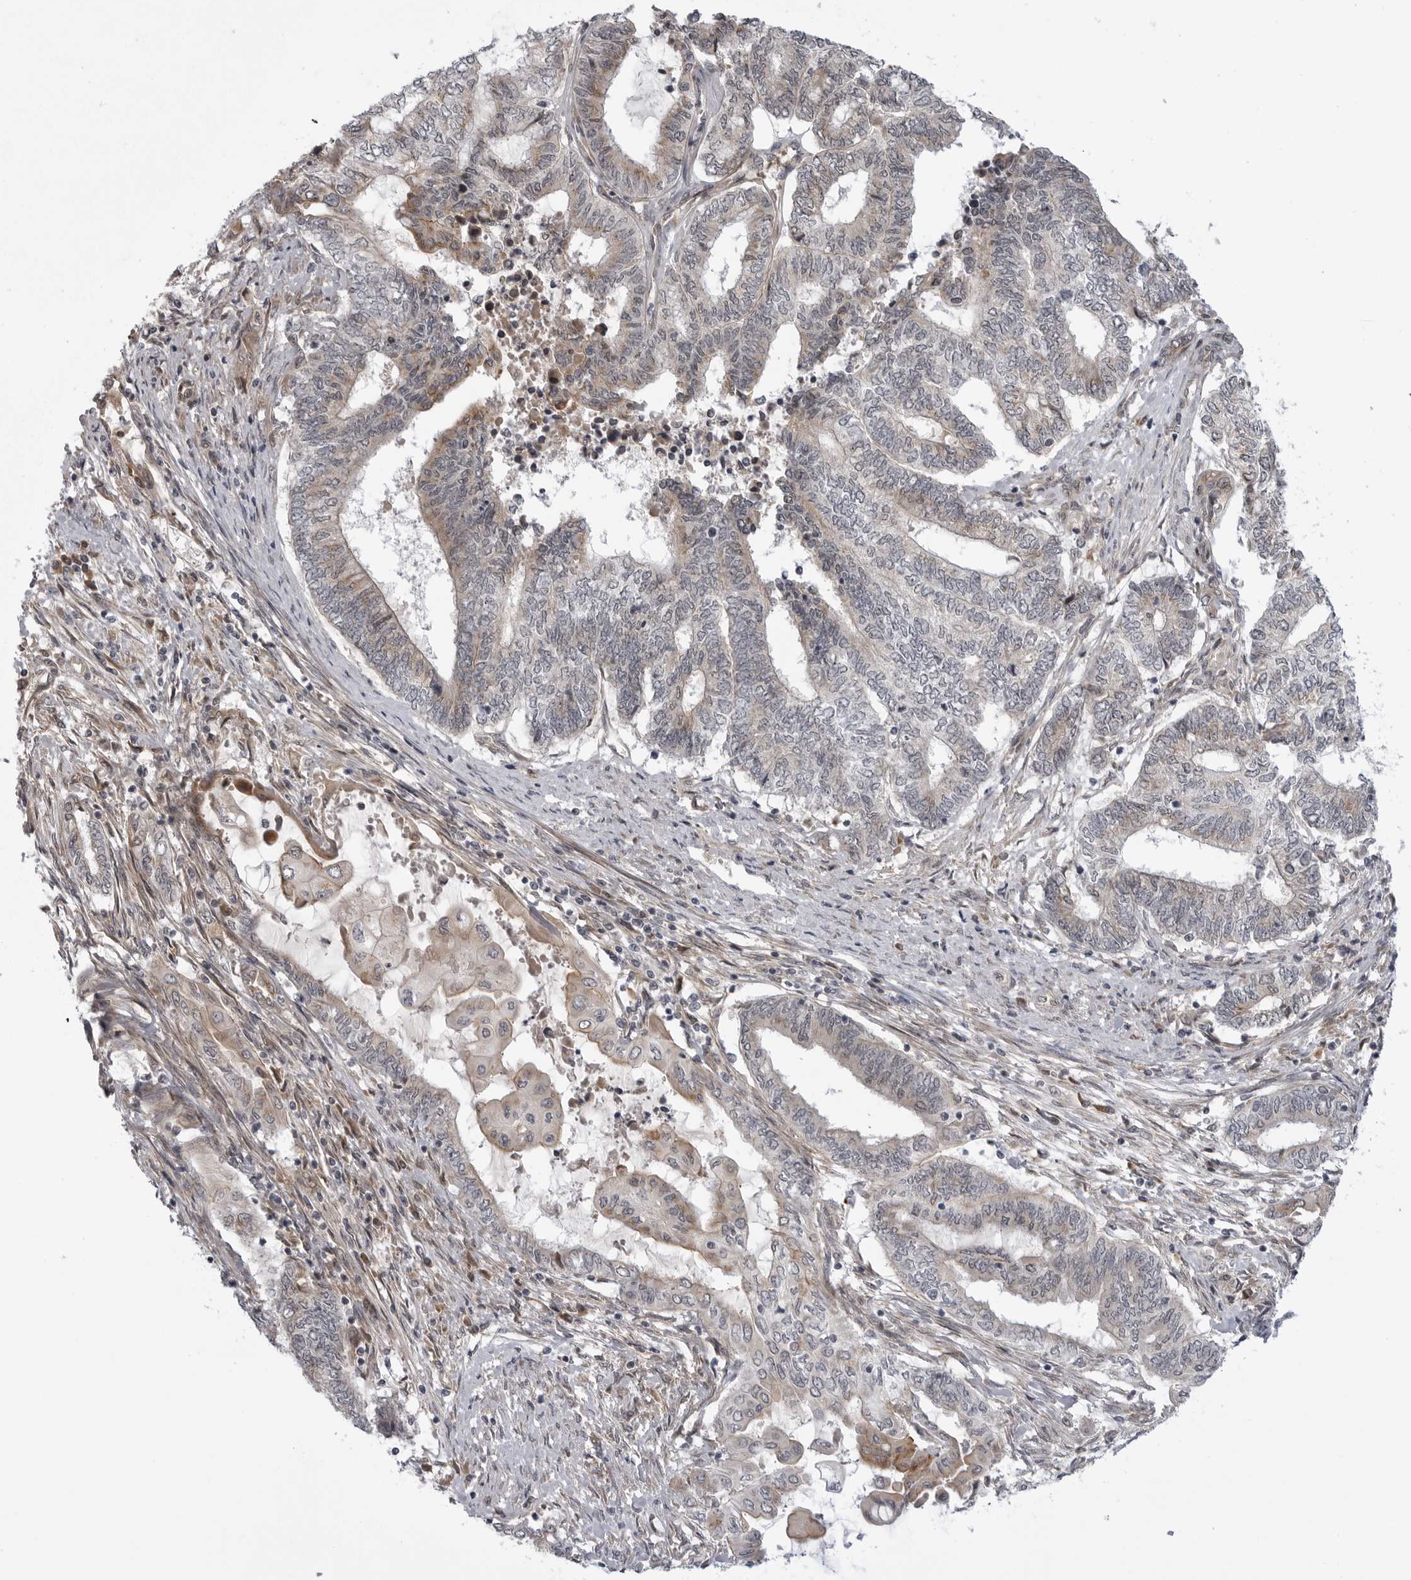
{"staining": {"intensity": "weak", "quantity": "<25%", "location": "cytoplasmic/membranous"}, "tissue": "endometrial cancer", "cell_type": "Tumor cells", "image_type": "cancer", "snomed": [{"axis": "morphology", "description": "Adenocarcinoma, NOS"}, {"axis": "topography", "description": "Uterus"}, {"axis": "topography", "description": "Endometrium"}], "caption": "IHC histopathology image of endometrial cancer (adenocarcinoma) stained for a protein (brown), which displays no expression in tumor cells.", "gene": "LRRC45", "patient": {"sex": "female", "age": 70}}